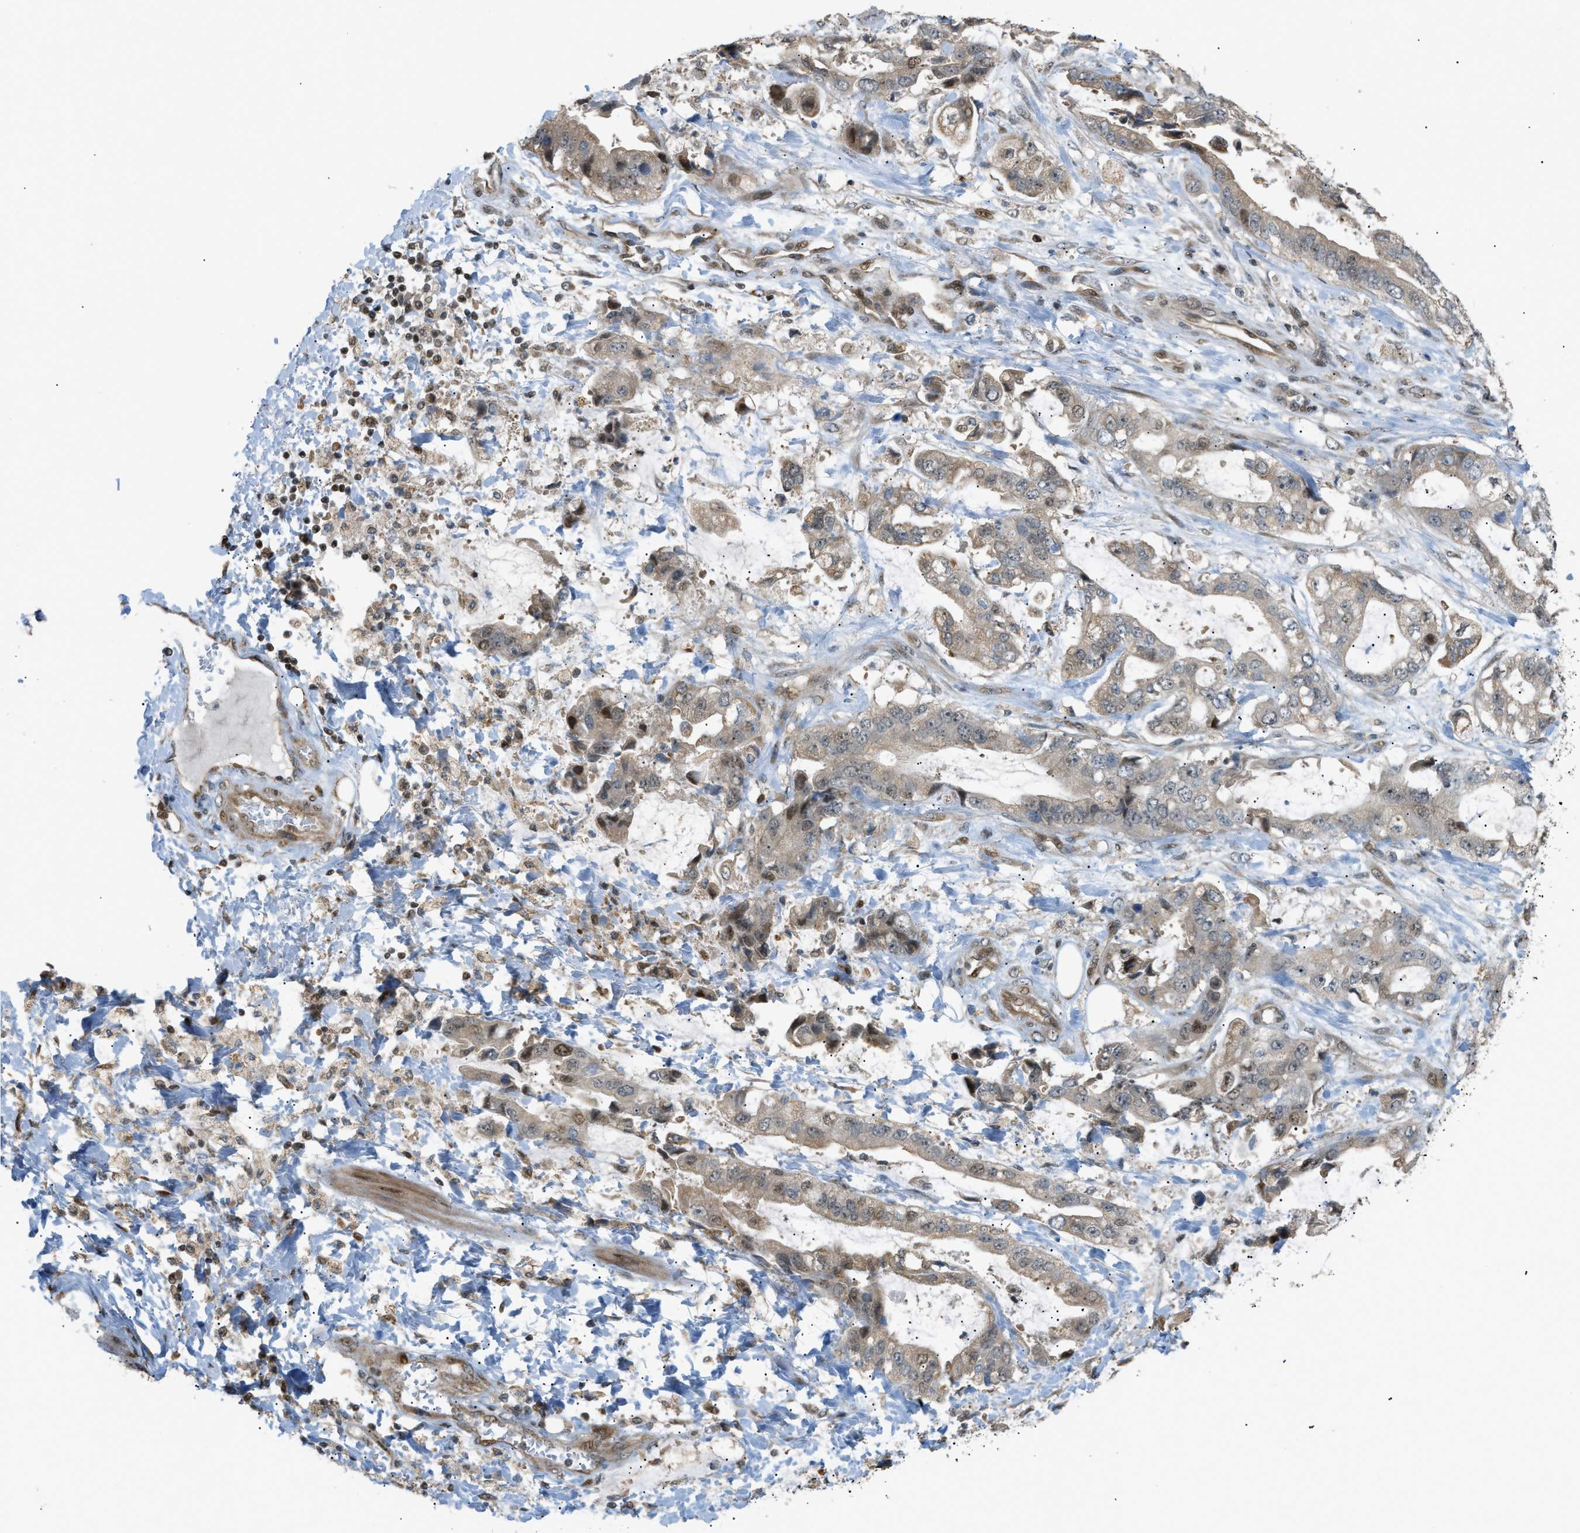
{"staining": {"intensity": "moderate", "quantity": "25%-75%", "location": "cytoplasmic/membranous,nuclear"}, "tissue": "stomach cancer", "cell_type": "Tumor cells", "image_type": "cancer", "snomed": [{"axis": "morphology", "description": "Normal tissue, NOS"}, {"axis": "morphology", "description": "Adenocarcinoma, NOS"}, {"axis": "topography", "description": "Stomach"}], "caption": "This is a micrograph of immunohistochemistry staining of stomach adenocarcinoma, which shows moderate staining in the cytoplasmic/membranous and nuclear of tumor cells.", "gene": "CCDC186", "patient": {"sex": "male", "age": 62}}